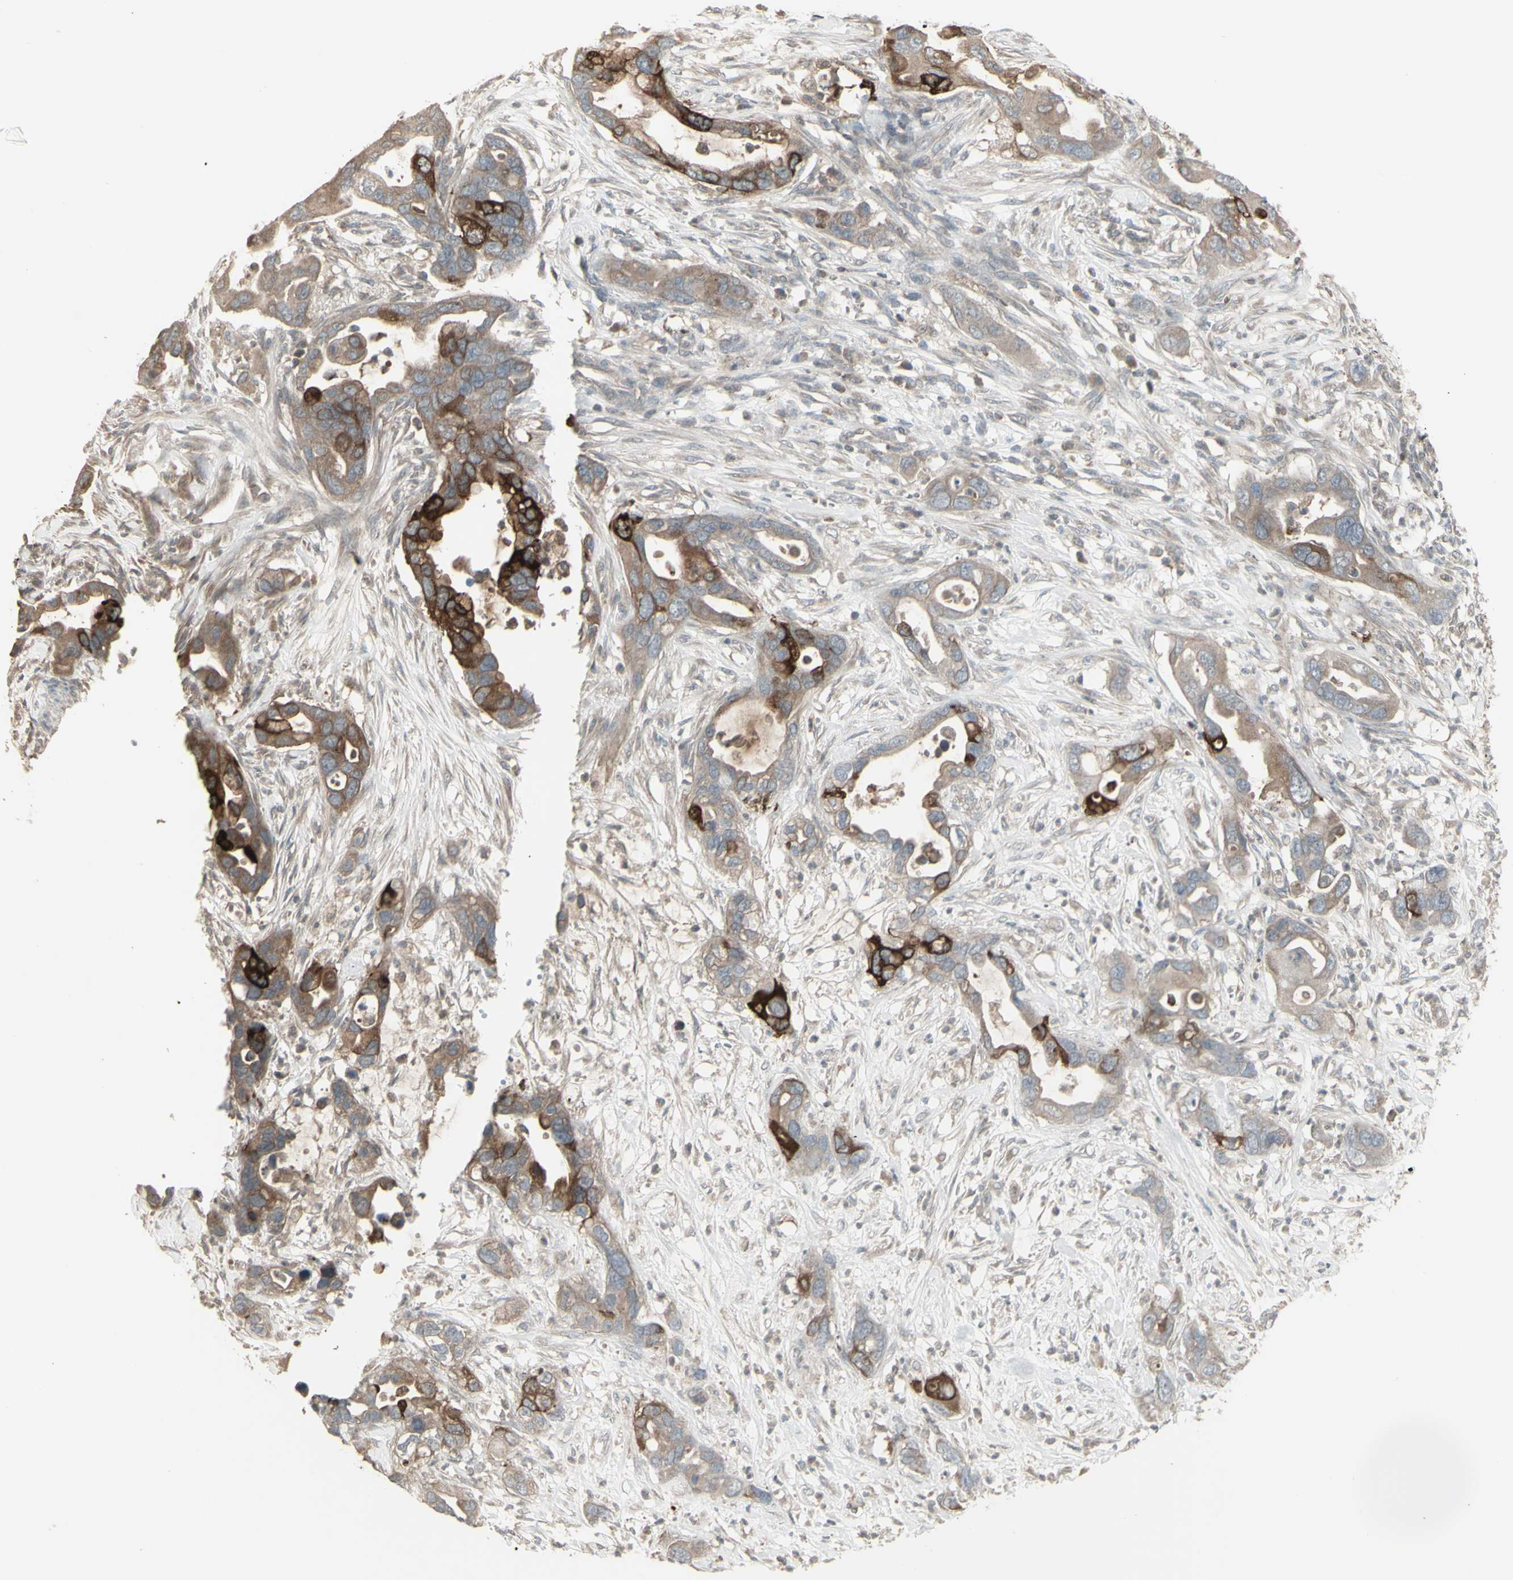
{"staining": {"intensity": "strong", "quantity": "<25%", "location": "cytoplasmic/membranous"}, "tissue": "pancreatic cancer", "cell_type": "Tumor cells", "image_type": "cancer", "snomed": [{"axis": "morphology", "description": "Adenocarcinoma, NOS"}, {"axis": "topography", "description": "Pancreas"}], "caption": "High-magnification brightfield microscopy of pancreatic cancer stained with DAB (3,3'-diaminobenzidine) (brown) and counterstained with hematoxylin (blue). tumor cells exhibit strong cytoplasmic/membranous positivity is seen in about<25% of cells.", "gene": "CSK", "patient": {"sex": "female", "age": 71}}